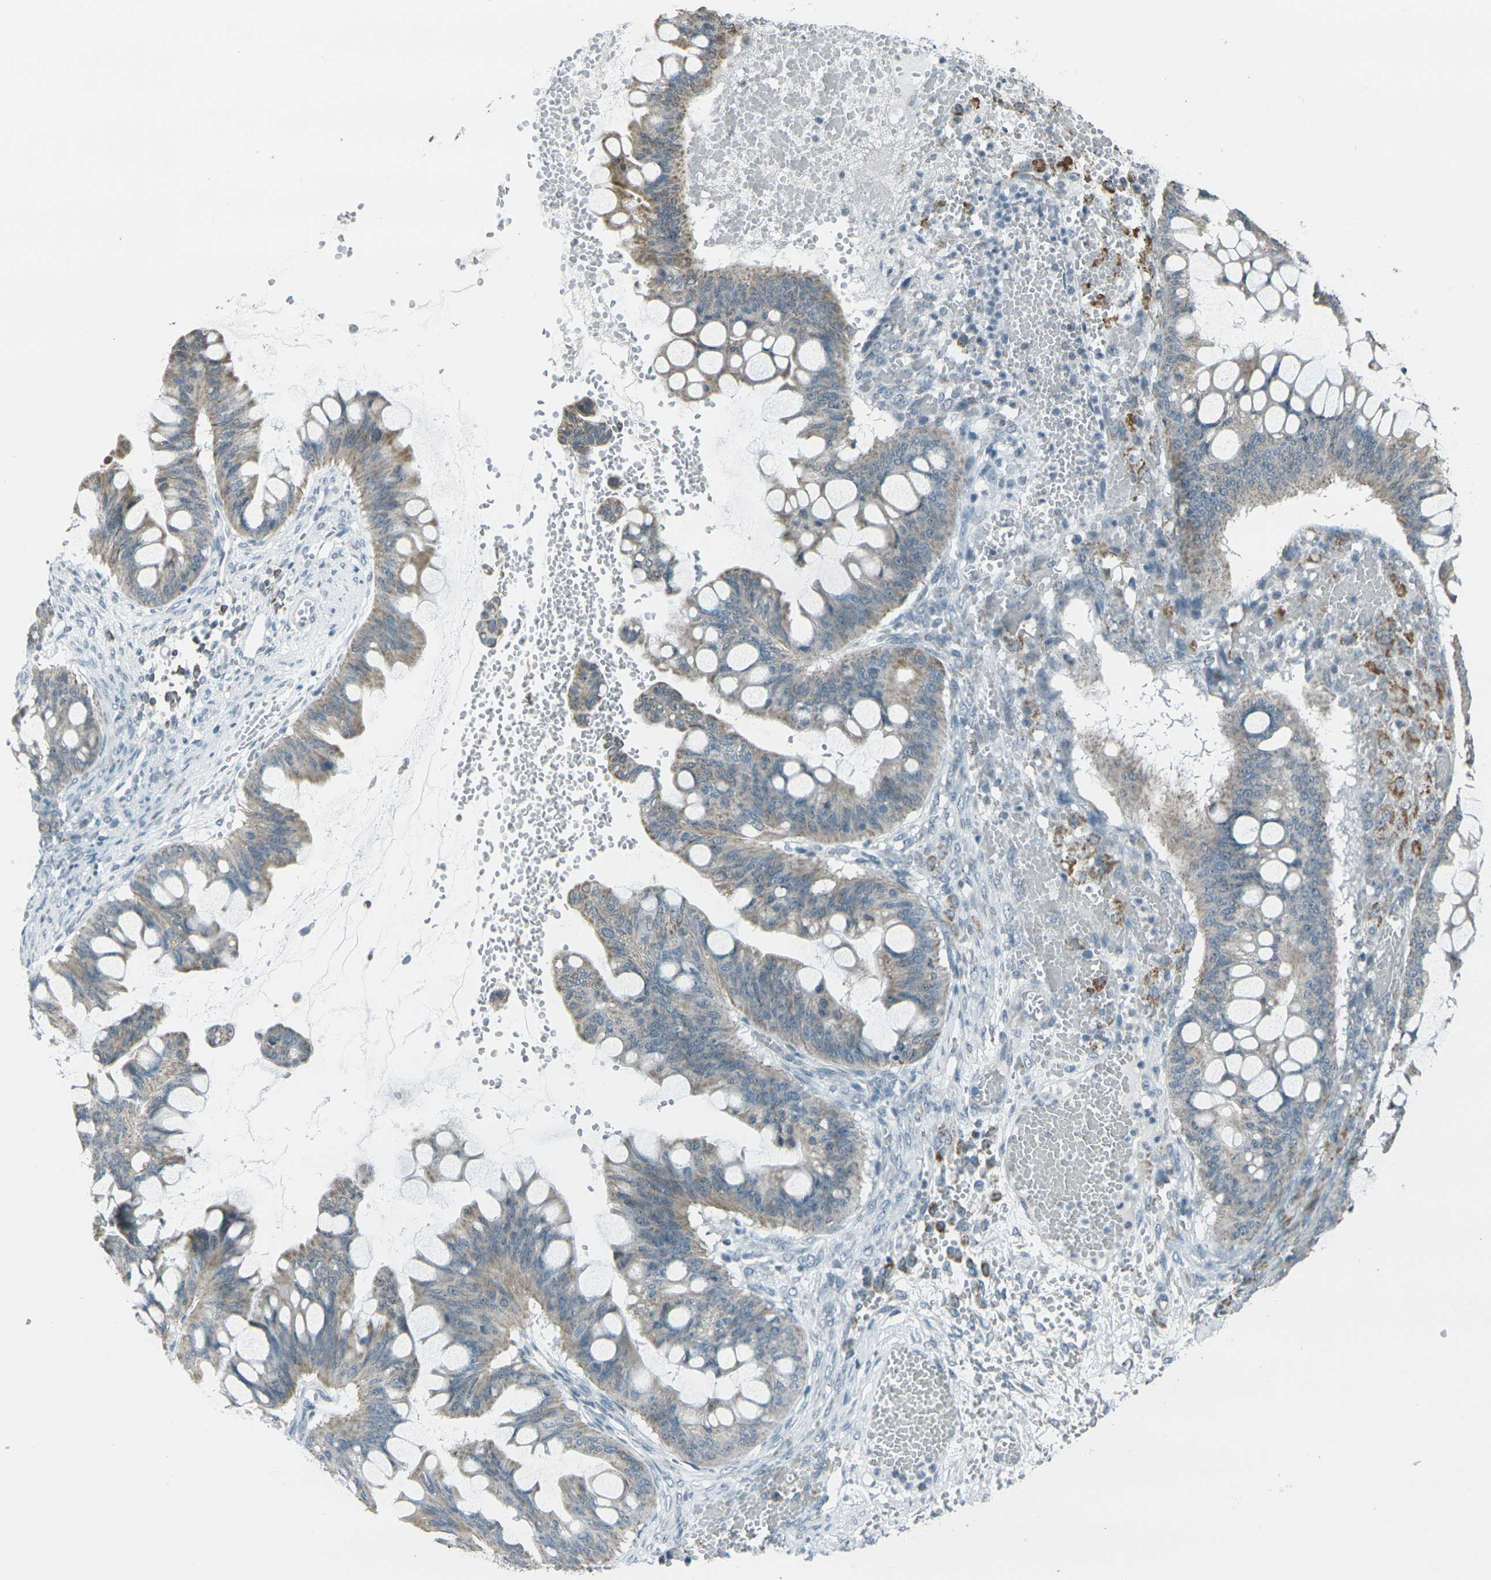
{"staining": {"intensity": "weak", "quantity": ">75%", "location": "cytoplasmic/membranous"}, "tissue": "ovarian cancer", "cell_type": "Tumor cells", "image_type": "cancer", "snomed": [{"axis": "morphology", "description": "Cystadenocarcinoma, mucinous, NOS"}, {"axis": "topography", "description": "Ovary"}], "caption": "DAB (3,3'-diaminobenzidine) immunohistochemical staining of ovarian cancer (mucinous cystadenocarcinoma) reveals weak cytoplasmic/membranous protein expression in about >75% of tumor cells.", "gene": "H2BC1", "patient": {"sex": "female", "age": 73}}